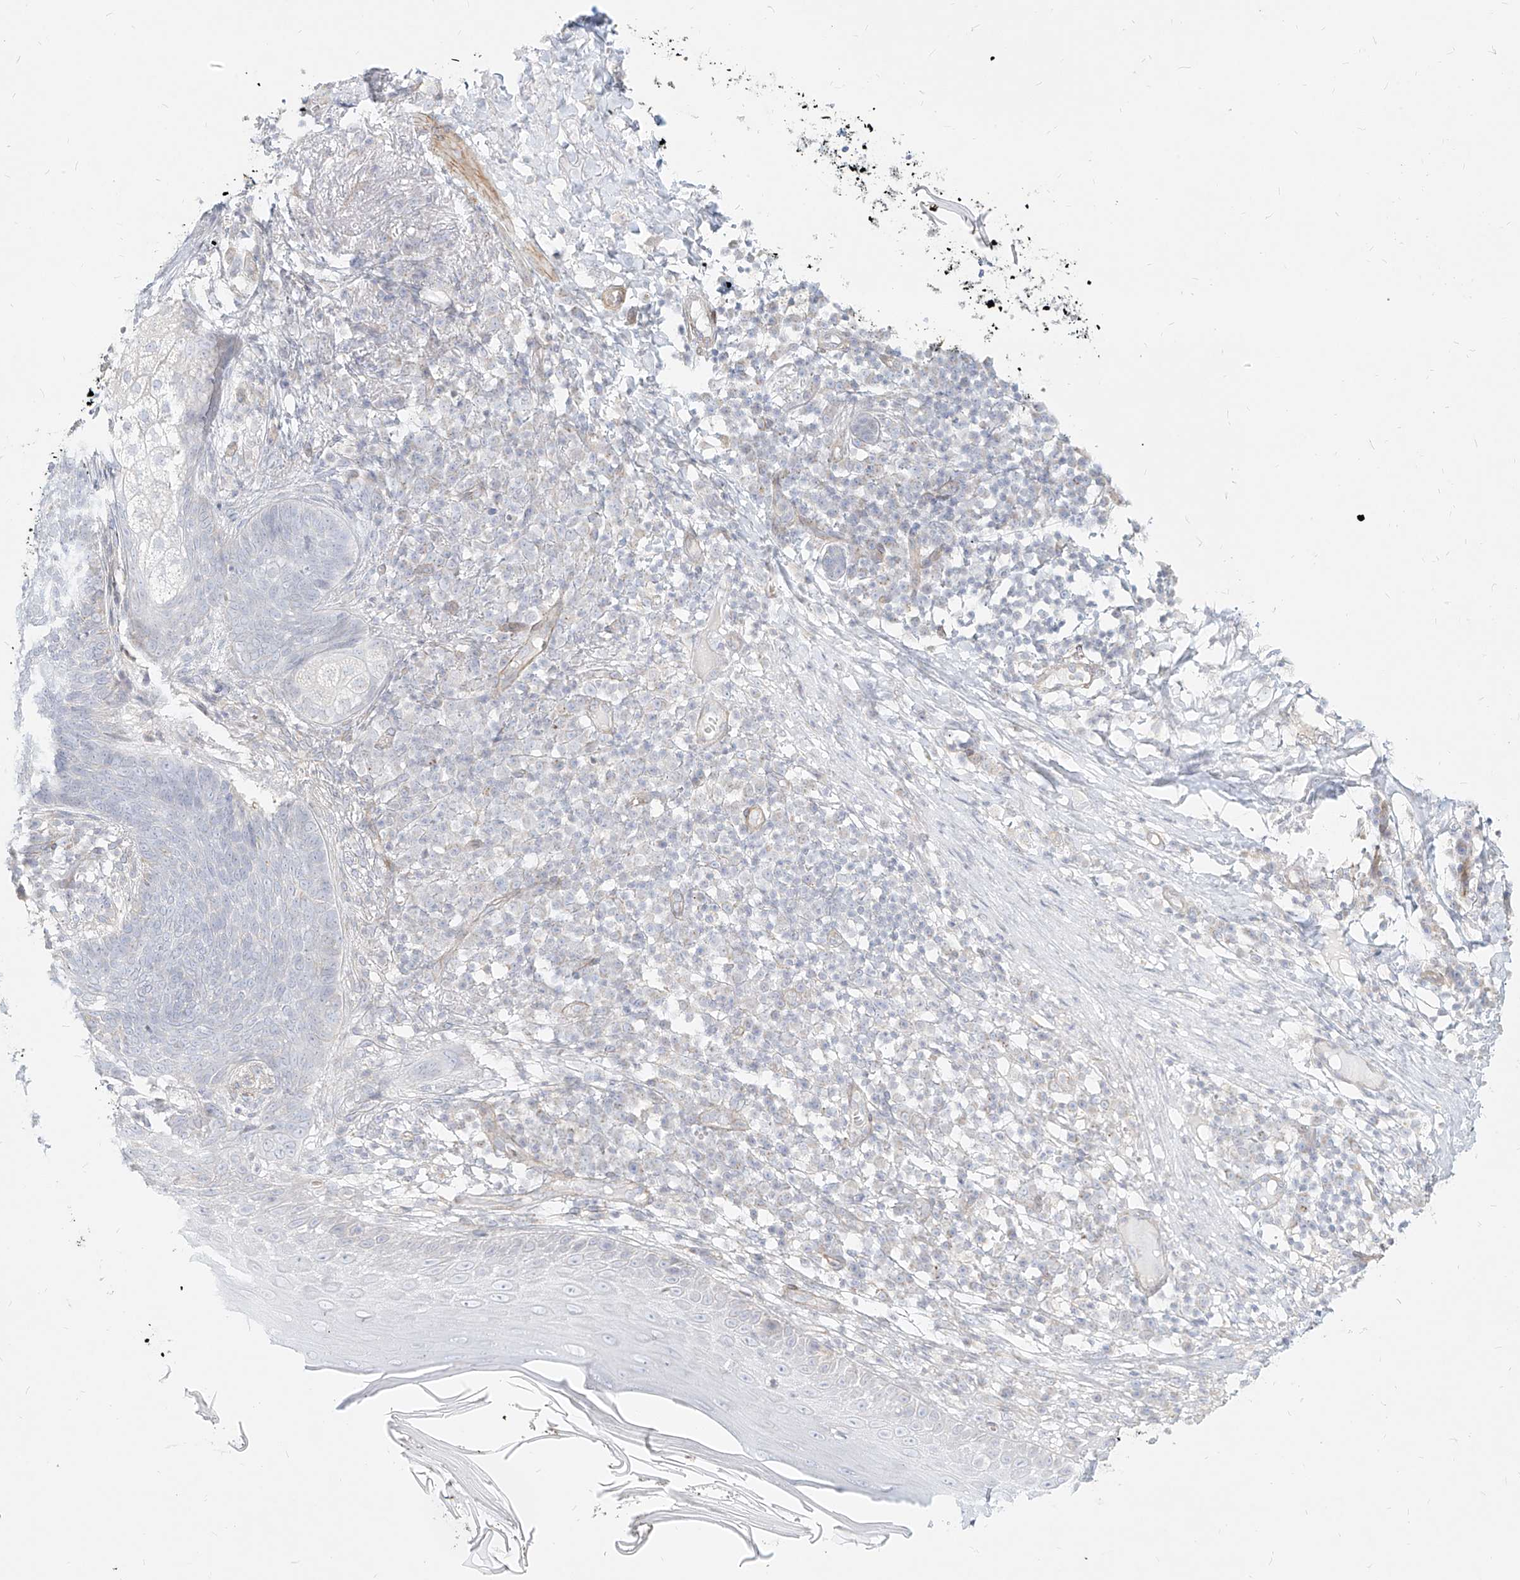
{"staining": {"intensity": "negative", "quantity": "none", "location": "none"}, "tissue": "skin cancer", "cell_type": "Tumor cells", "image_type": "cancer", "snomed": [{"axis": "morphology", "description": "Basal cell carcinoma"}, {"axis": "topography", "description": "Skin"}], "caption": "Tumor cells are negative for brown protein staining in basal cell carcinoma (skin). (DAB IHC with hematoxylin counter stain).", "gene": "ITPKB", "patient": {"sex": "male", "age": 85}}